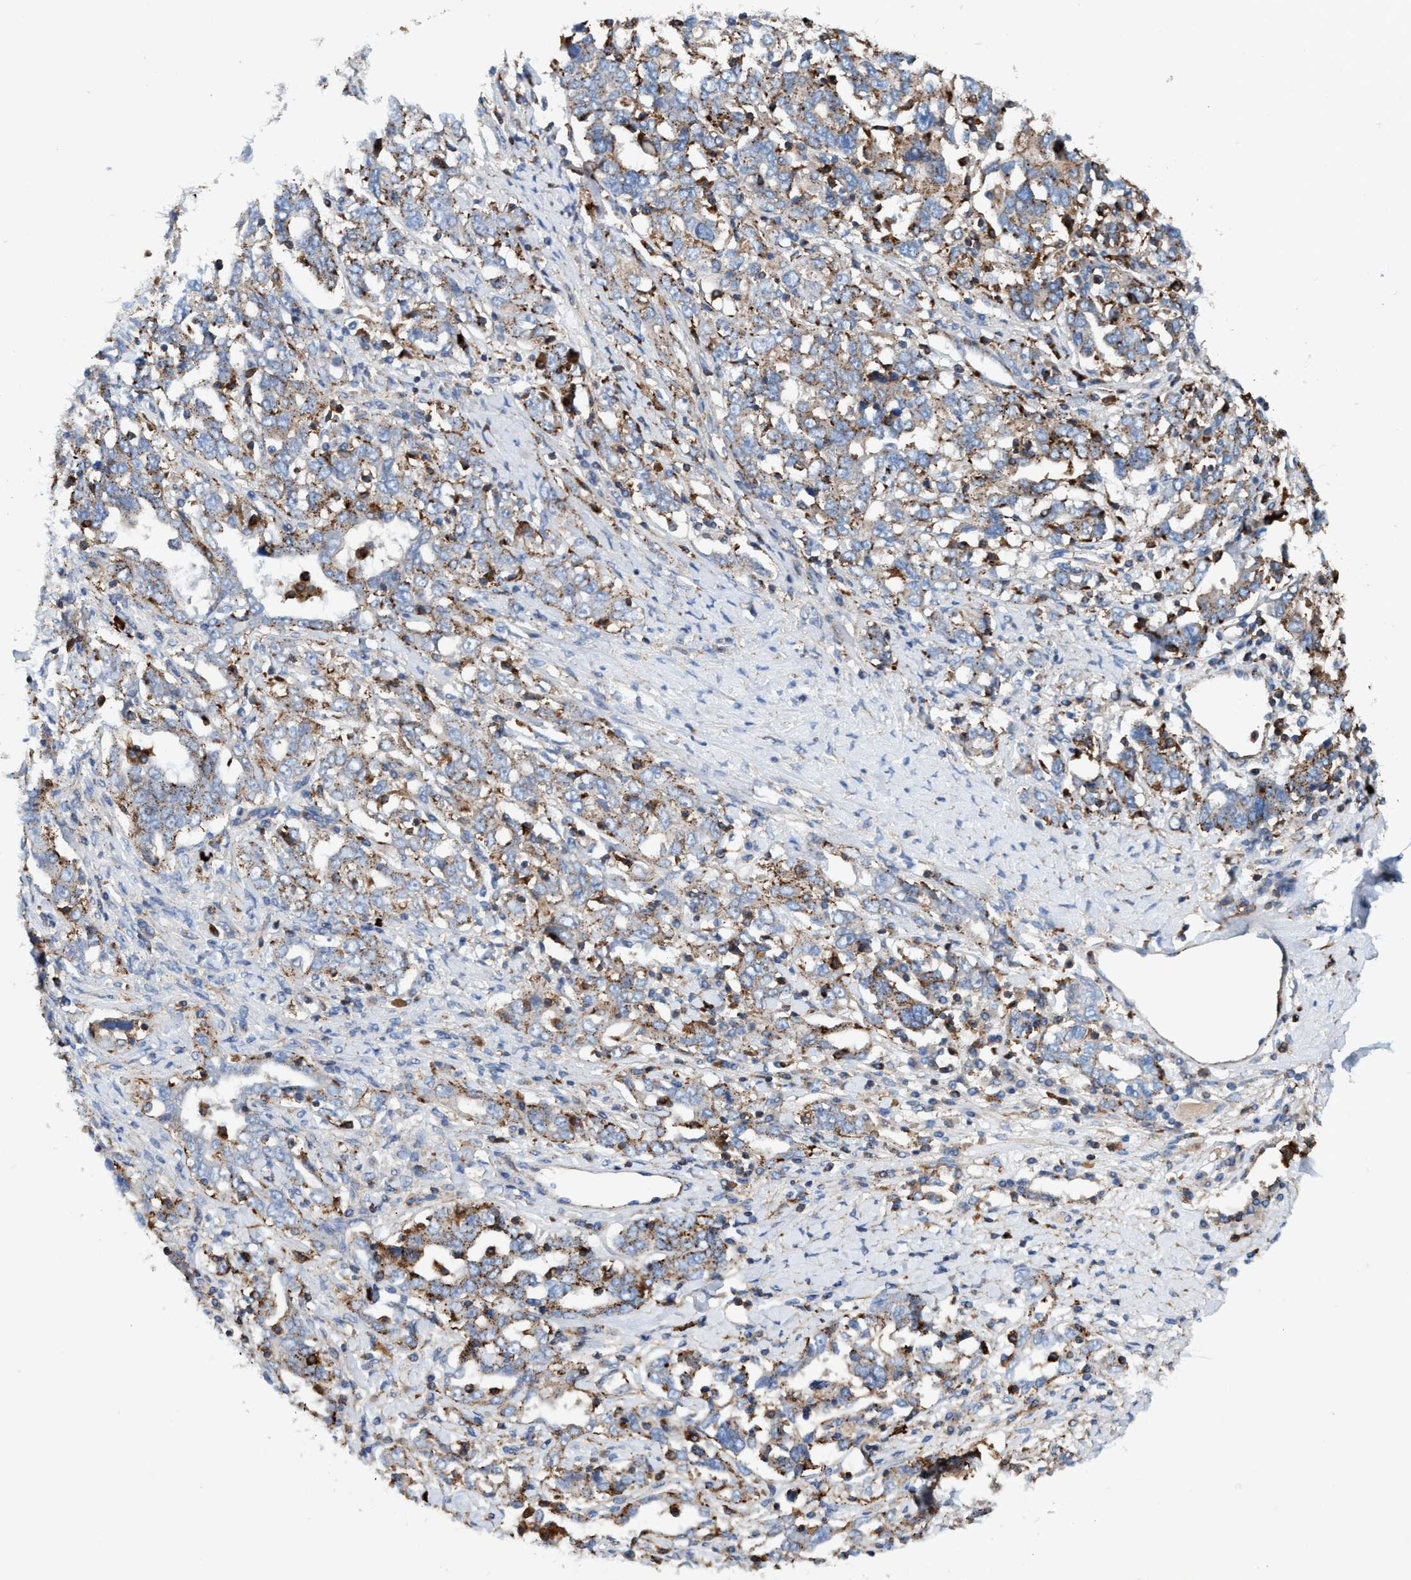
{"staining": {"intensity": "moderate", "quantity": ">75%", "location": "cytoplasmic/membranous"}, "tissue": "ovarian cancer", "cell_type": "Tumor cells", "image_type": "cancer", "snomed": [{"axis": "morphology", "description": "Carcinoma, endometroid"}, {"axis": "topography", "description": "Ovary"}], "caption": "The histopathology image demonstrates staining of ovarian endometroid carcinoma, revealing moderate cytoplasmic/membranous protein positivity (brown color) within tumor cells.", "gene": "TRIM65", "patient": {"sex": "female", "age": 62}}